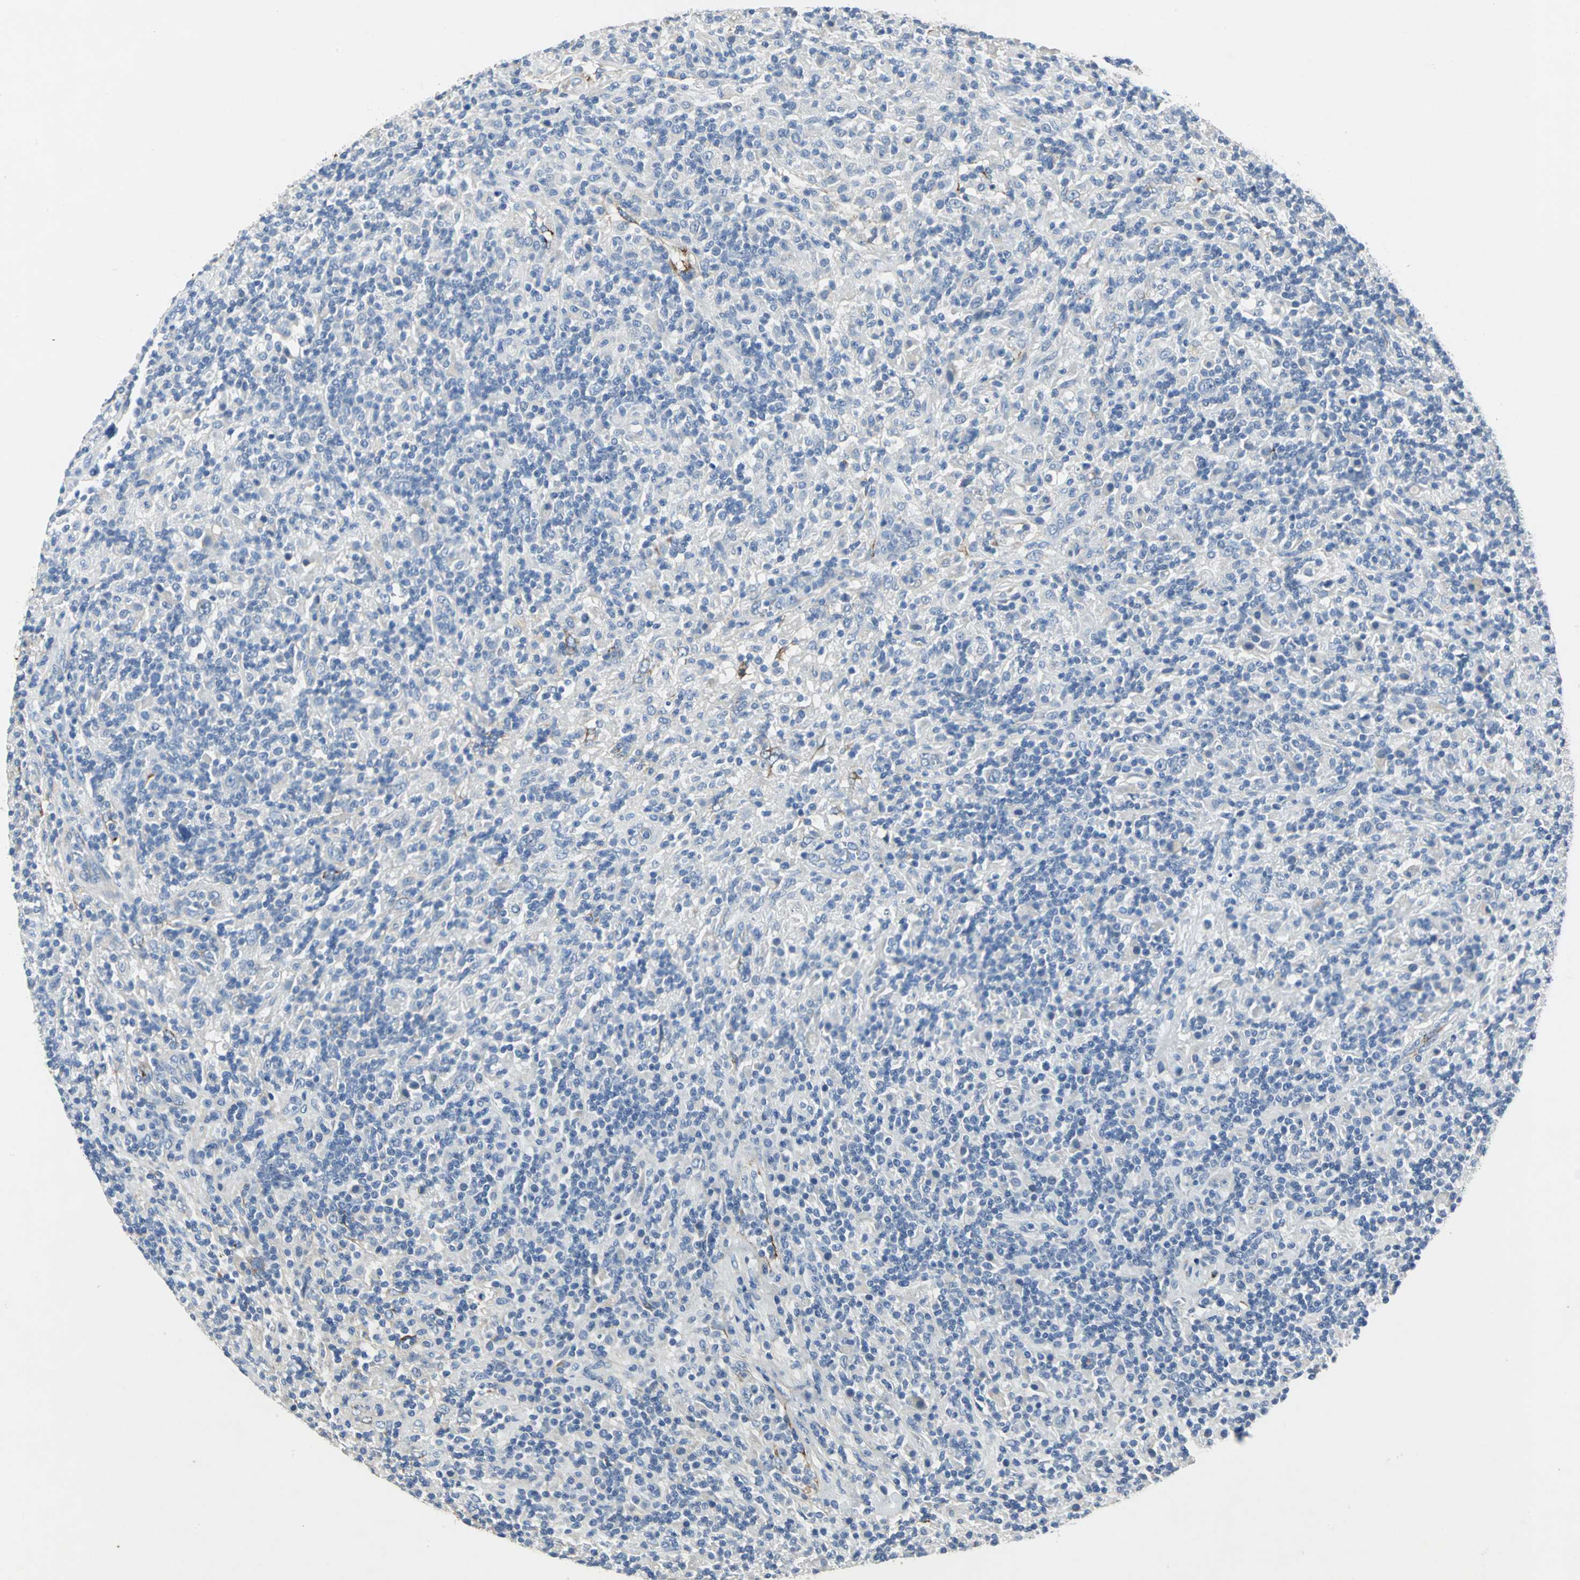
{"staining": {"intensity": "negative", "quantity": "none", "location": "none"}, "tissue": "lymphoma", "cell_type": "Tumor cells", "image_type": "cancer", "snomed": [{"axis": "morphology", "description": "Hodgkin's disease, NOS"}, {"axis": "topography", "description": "Lymph node"}], "caption": "A photomicrograph of human Hodgkin's disease is negative for staining in tumor cells.", "gene": "EFNB3", "patient": {"sex": "male", "age": 70}}